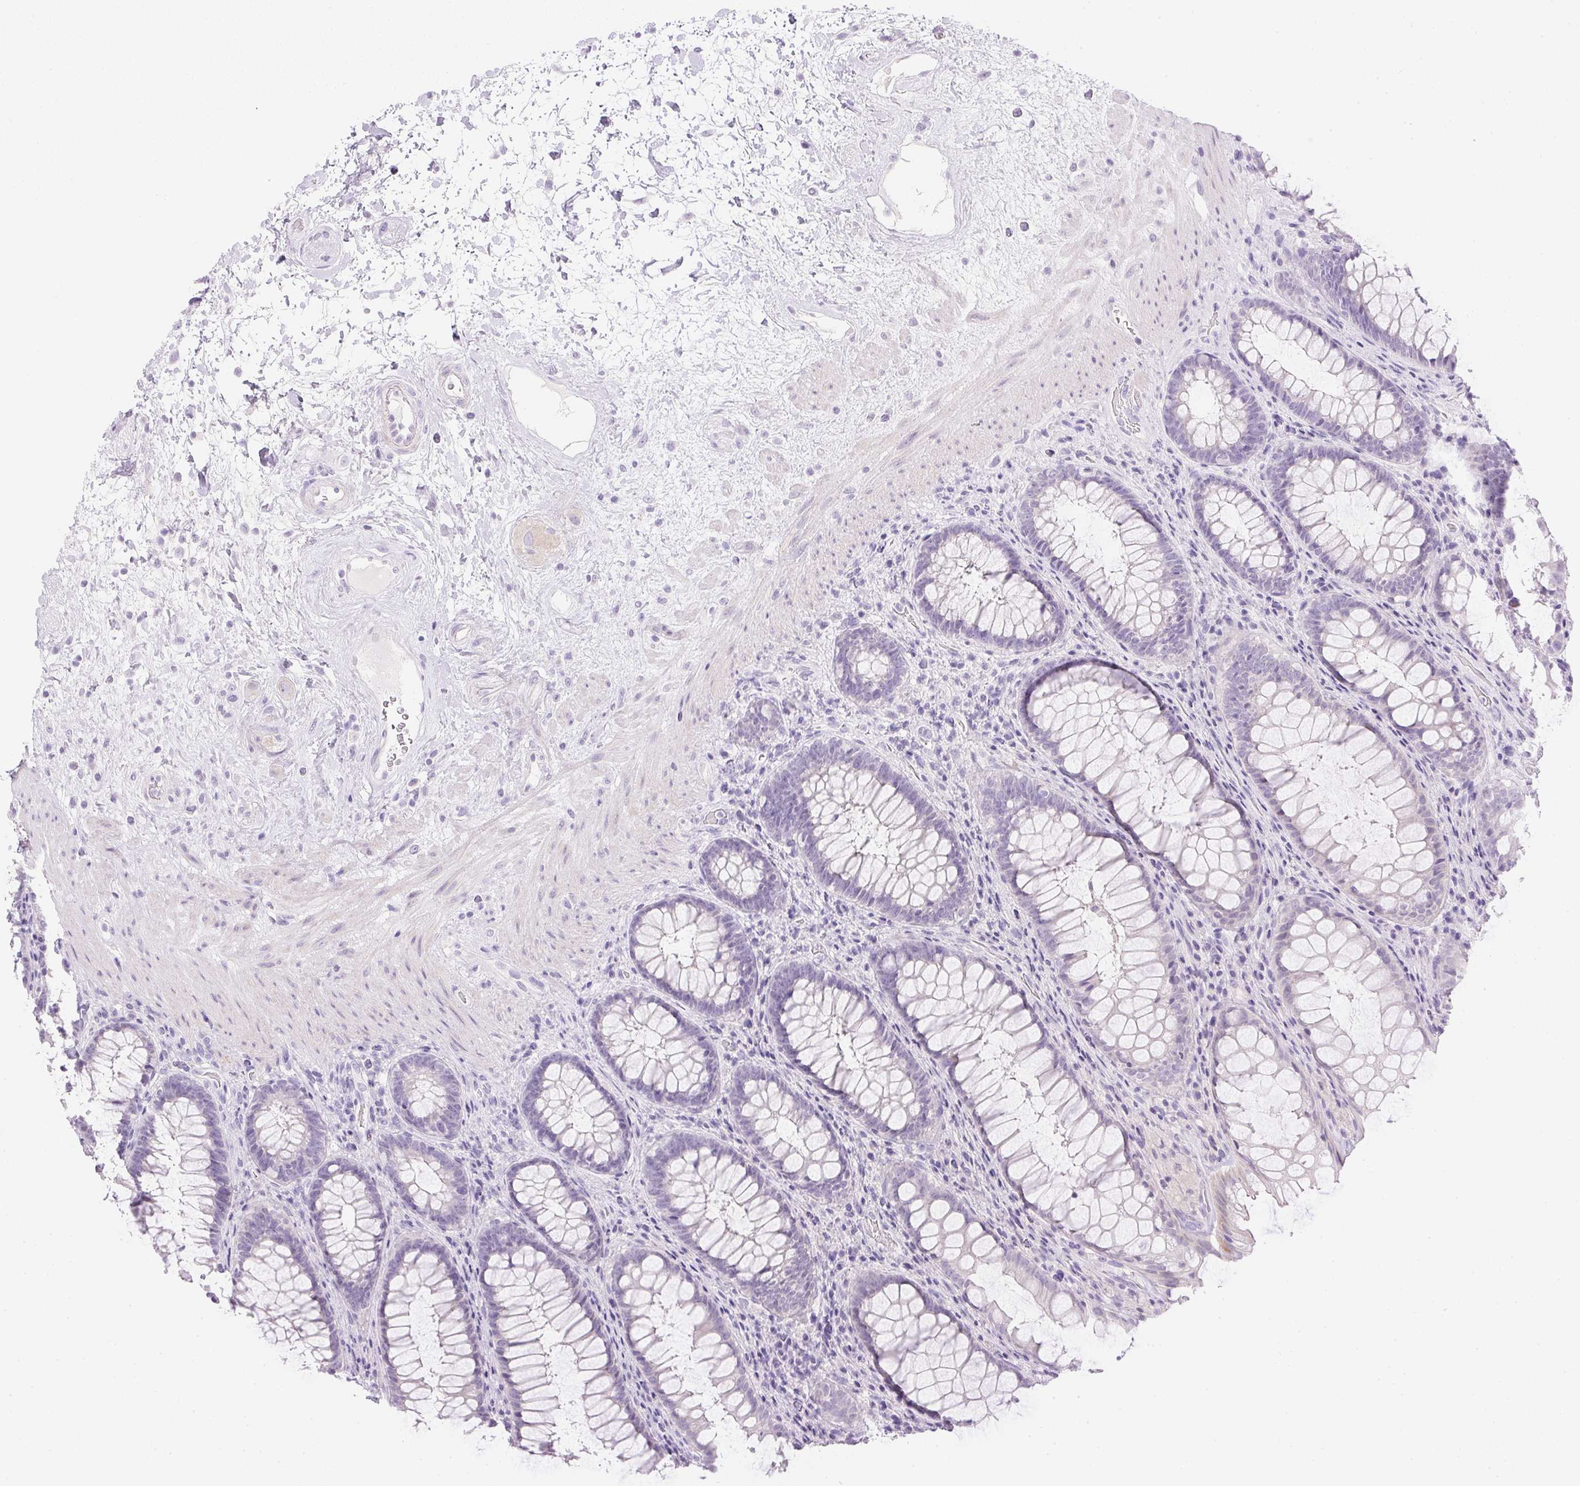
{"staining": {"intensity": "negative", "quantity": "none", "location": "none"}, "tissue": "rectum", "cell_type": "Glandular cells", "image_type": "normal", "snomed": [{"axis": "morphology", "description": "Normal tissue, NOS"}, {"axis": "topography", "description": "Rectum"}], "caption": "Image shows no significant protein positivity in glandular cells of unremarkable rectum. Brightfield microscopy of immunohistochemistry (IHC) stained with DAB (brown) and hematoxylin (blue), captured at high magnification.", "gene": "CTRL", "patient": {"sex": "male", "age": 72}}